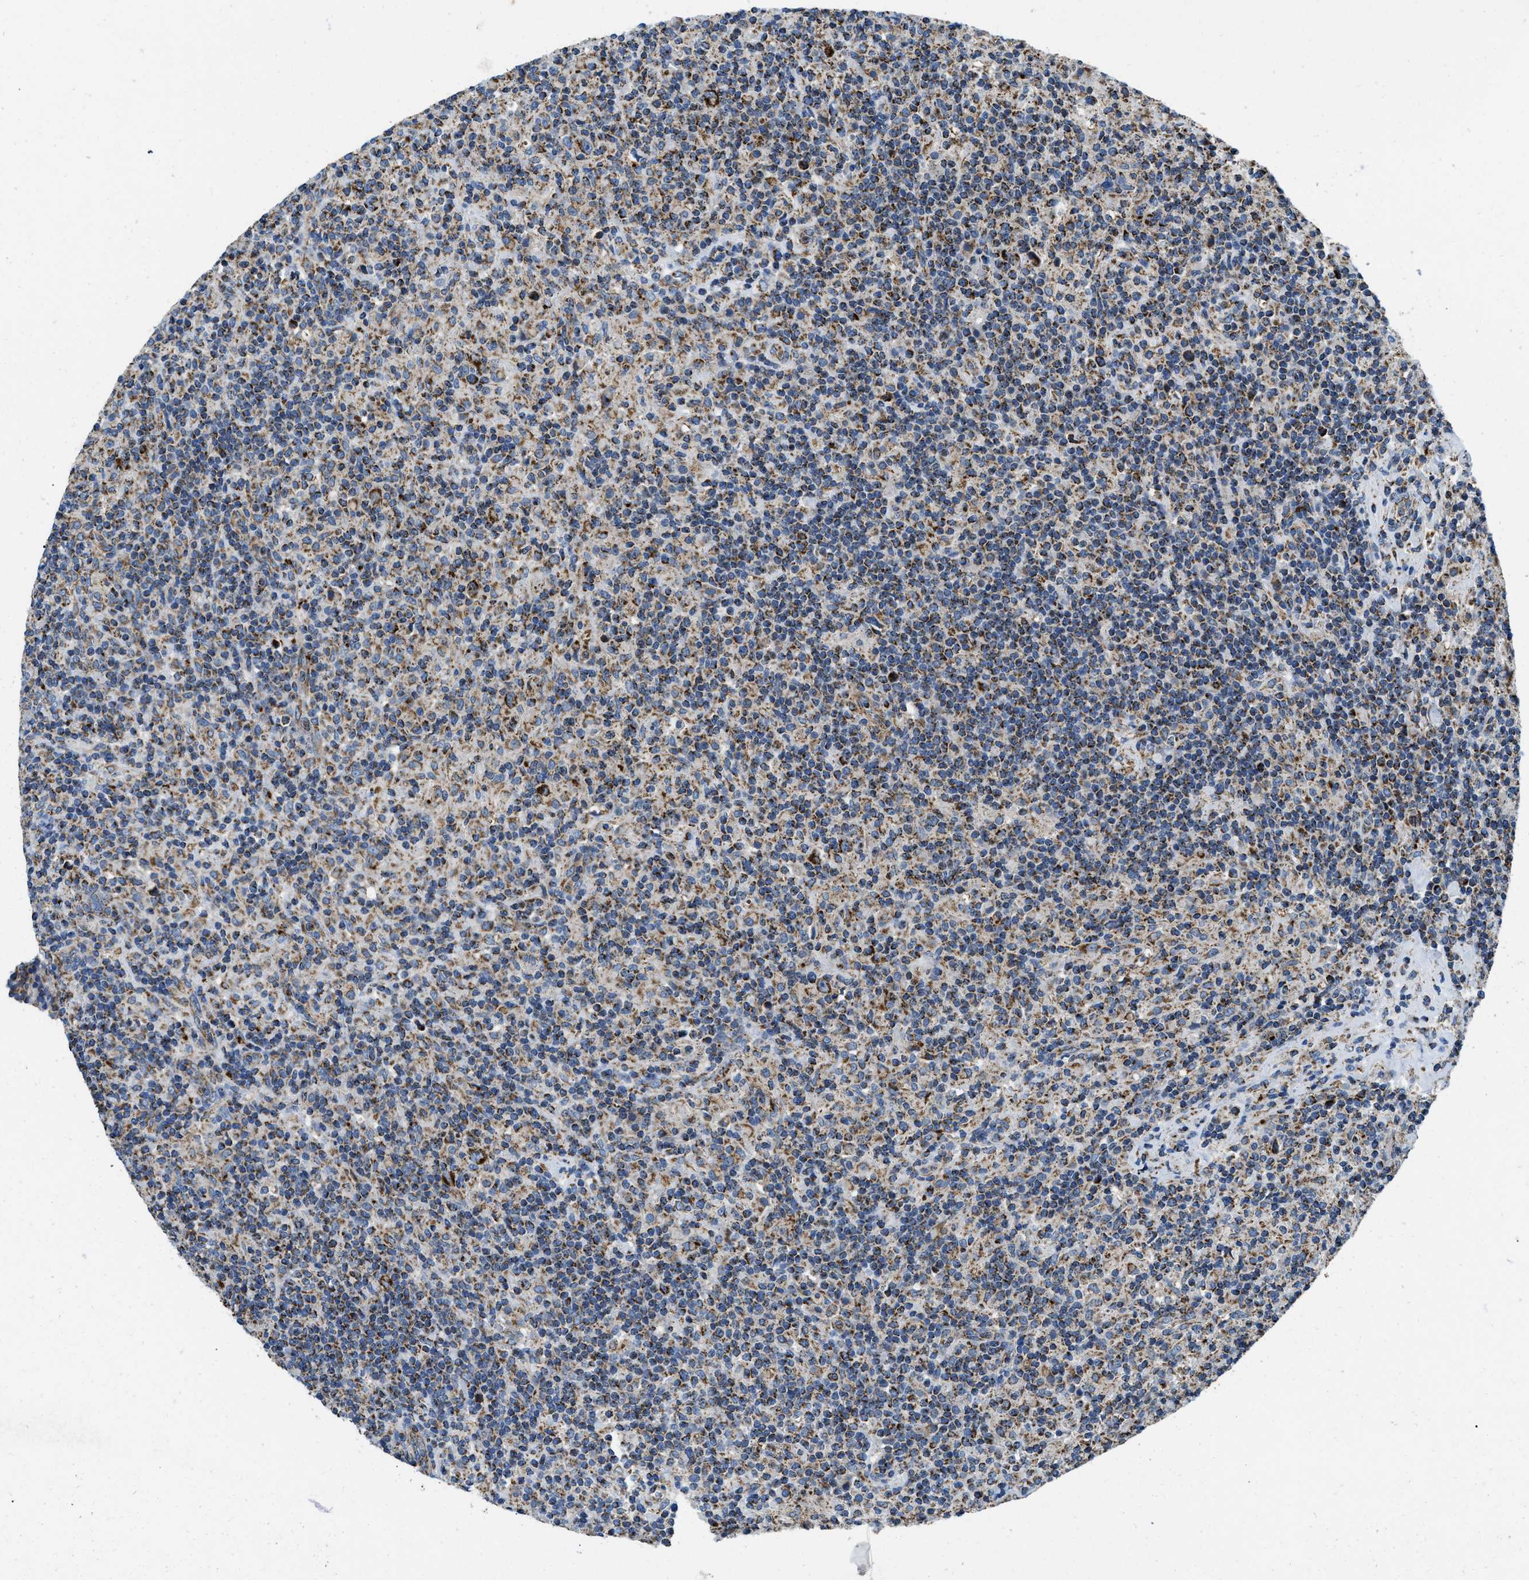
{"staining": {"intensity": "strong", "quantity": ">75%", "location": "cytoplasmic/membranous"}, "tissue": "lymphoma", "cell_type": "Tumor cells", "image_type": "cancer", "snomed": [{"axis": "morphology", "description": "Hodgkin's disease, NOS"}, {"axis": "topography", "description": "Lymph node"}], "caption": "Tumor cells reveal high levels of strong cytoplasmic/membranous positivity in approximately >75% of cells in human lymphoma. The staining is performed using DAB (3,3'-diaminobenzidine) brown chromogen to label protein expression. The nuclei are counter-stained blue using hematoxylin.", "gene": "STK33", "patient": {"sex": "male", "age": 70}}